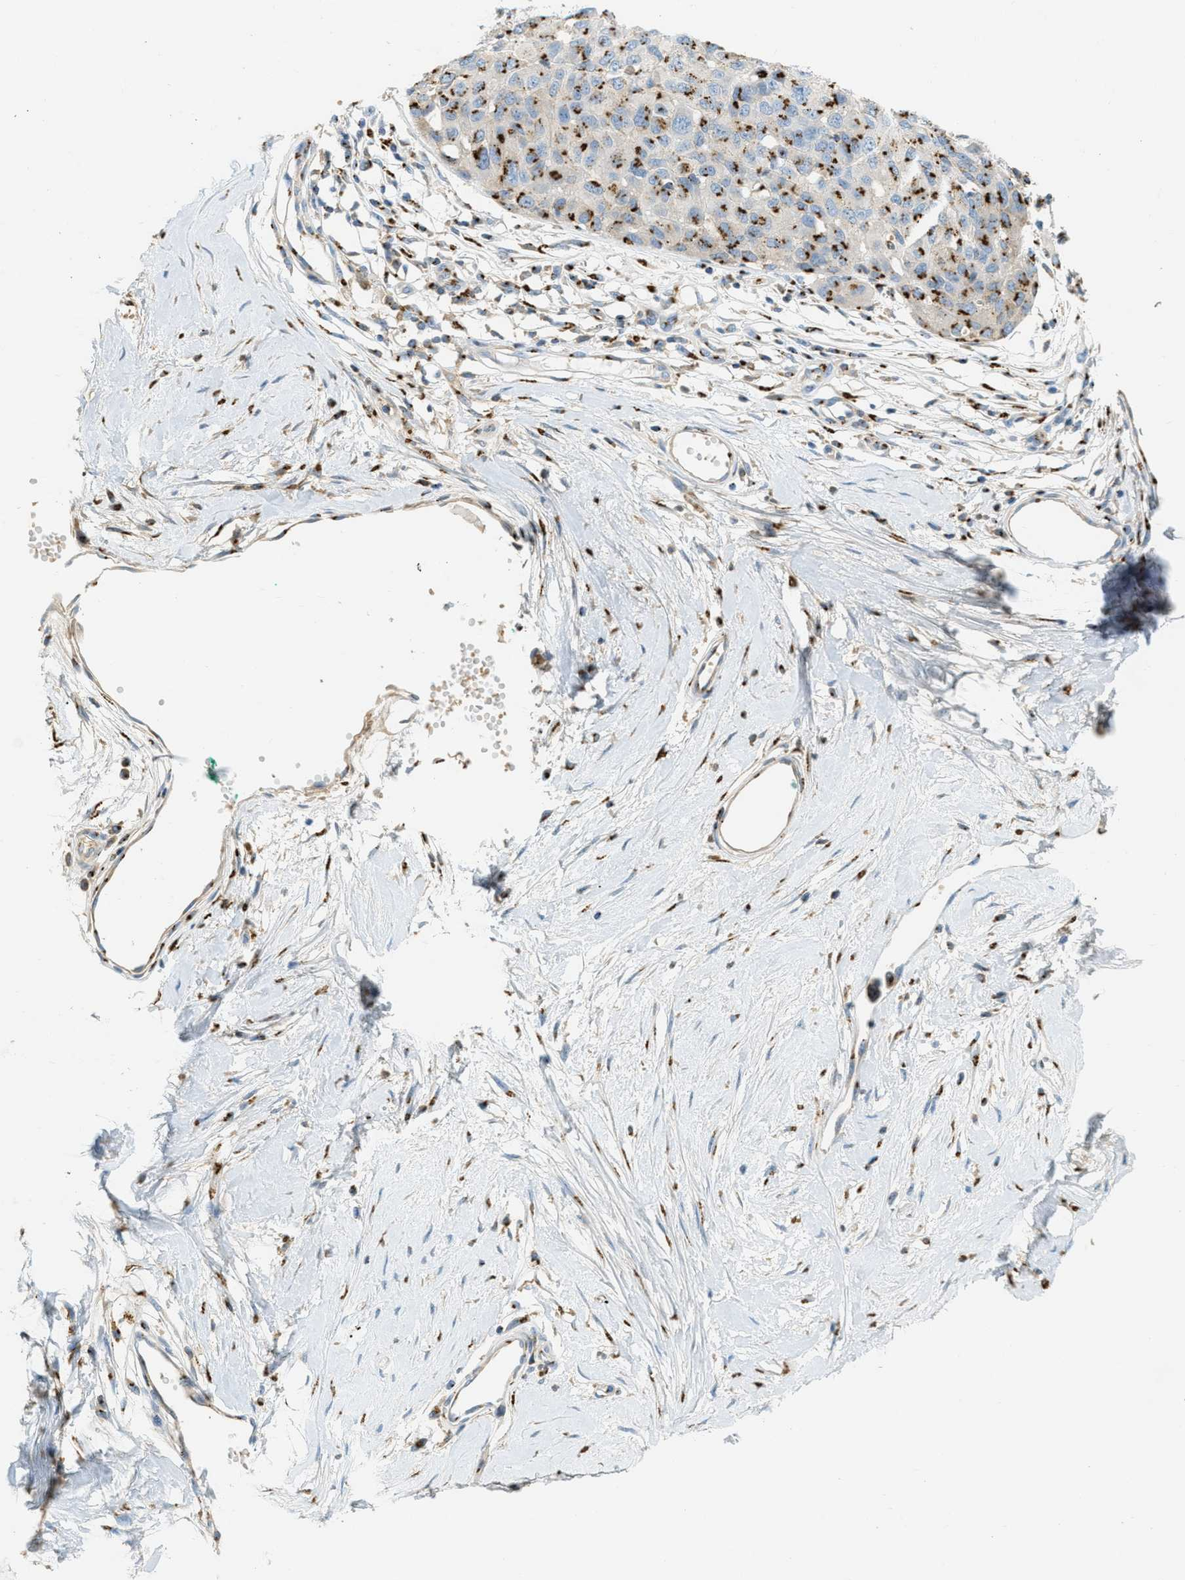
{"staining": {"intensity": "strong", "quantity": "25%-75%", "location": "cytoplasmic/membranous"}, "tissue": "melanoma", "cell_type": "Tumor cells", "image_type": "cancer", "snomed": [{"axis": "morphology", "description": "Normal tissue, NOS"}, {"axis": "morphology", "description": "Malignant melanoma, NOS"}, {"axis": "topography", "description": "Skin"}], "caption": "Immunohistochemistry (IHC) image of neoplastic tissue: human malignant melanoma stained using IHC shows high levels of strong protein expression localized specifically in the cytoplasmic/membranous of tumor cells, appearing as a cytoplasmic/membranous brown color.", "gene": "ENTPD4", "patient": {"sex": "male", "age": 62}}